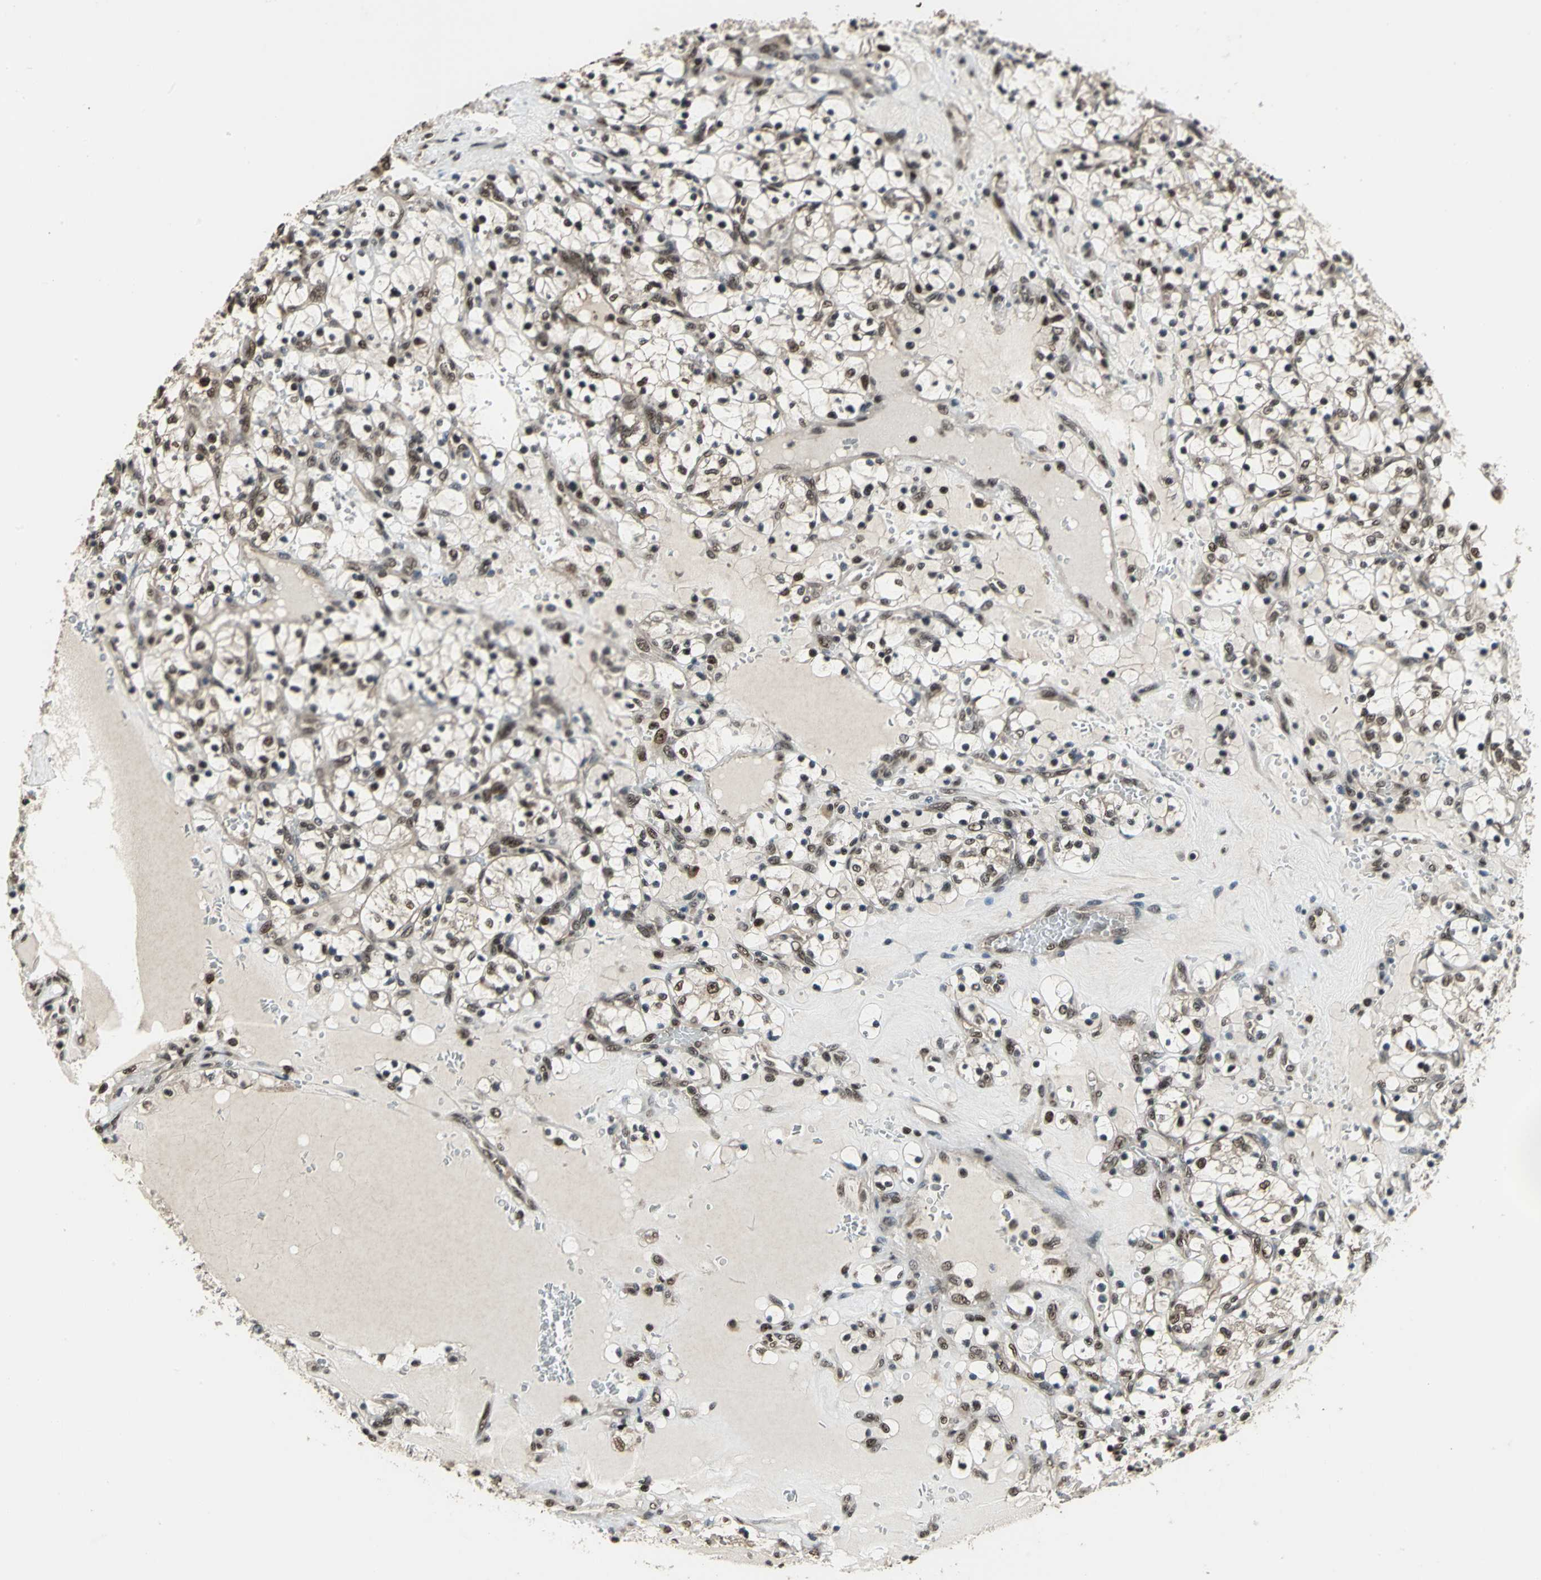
{"staining": {"intensity": "moderate", "quantity": ">75%", "location": "nuclear"}, "tissue": "renal cancer", "cell_type": "Tumor cells", "image_type": "cancer", "snomed": [{"axis": "morphology", "description": "Adenocarcinoma, NOS"}, {"axis": "topography", "description": "Kidney"}], "caption": "Immunohistochemical staining of human adenocarcinoma (renal) demonstrates medium levels of moderate nuclear protein staining in about >75% of tumor cells.", "gene": "MIS18BP1", "patient": {"sex": "female", "age": 69}}